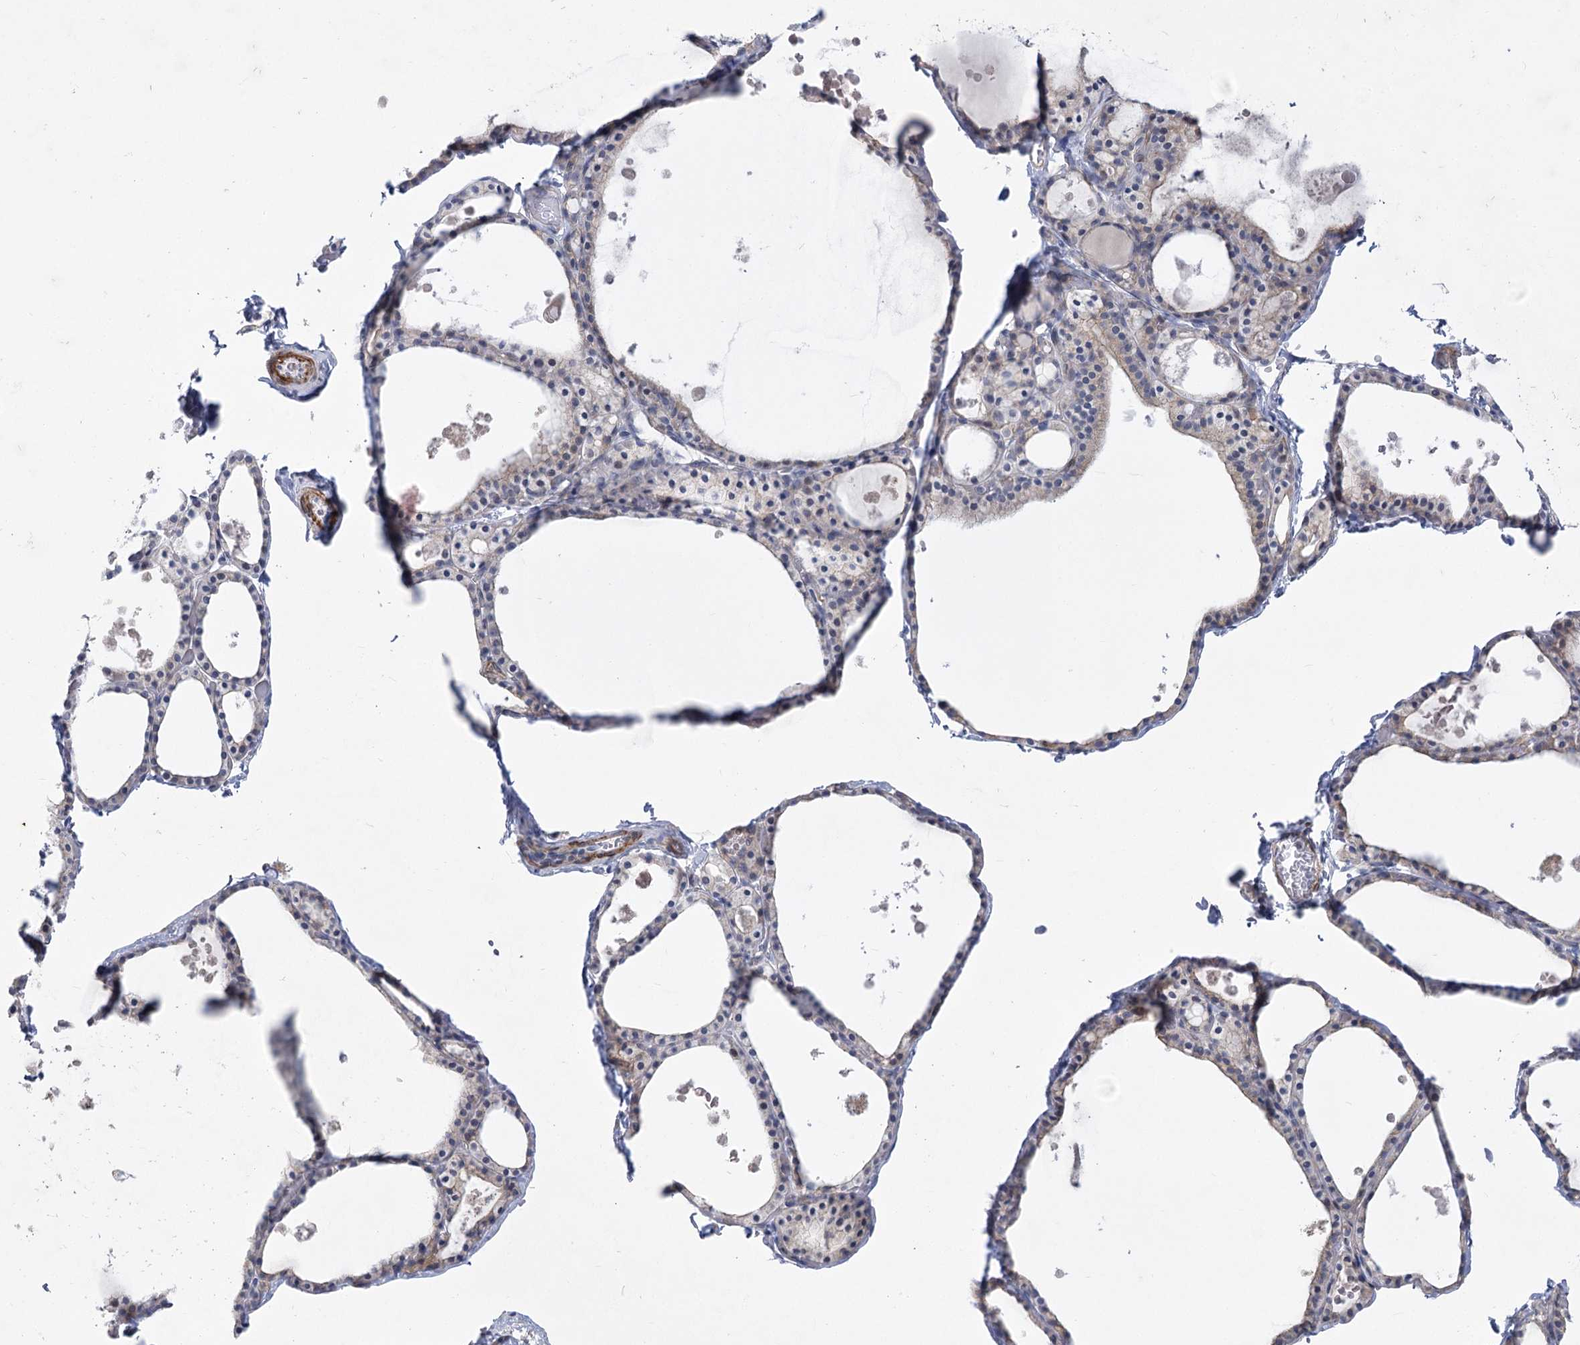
{"staining": {"intensity": "negative", "quantity": "none", "location": "none"}, "tissue": "thyroid gland", "cell_type": "Glandular cells", "image_type": "normal", "snomed": [{"axis": "morphology", "description": "Normal tissue, NOS"}, {"axis": "topography", "description": "Thyroid gland"}], "caption": "The immunohistochemistry photomicrograph has no significant expression in glandular cells of thyroid gland. (DAB (3,3'-diaminobenzidine) immunohistochemistry (IHC) with hematoxylin counter stain).", "gene": "ARSI", "patient": {"sex": "male", "age": 56}}